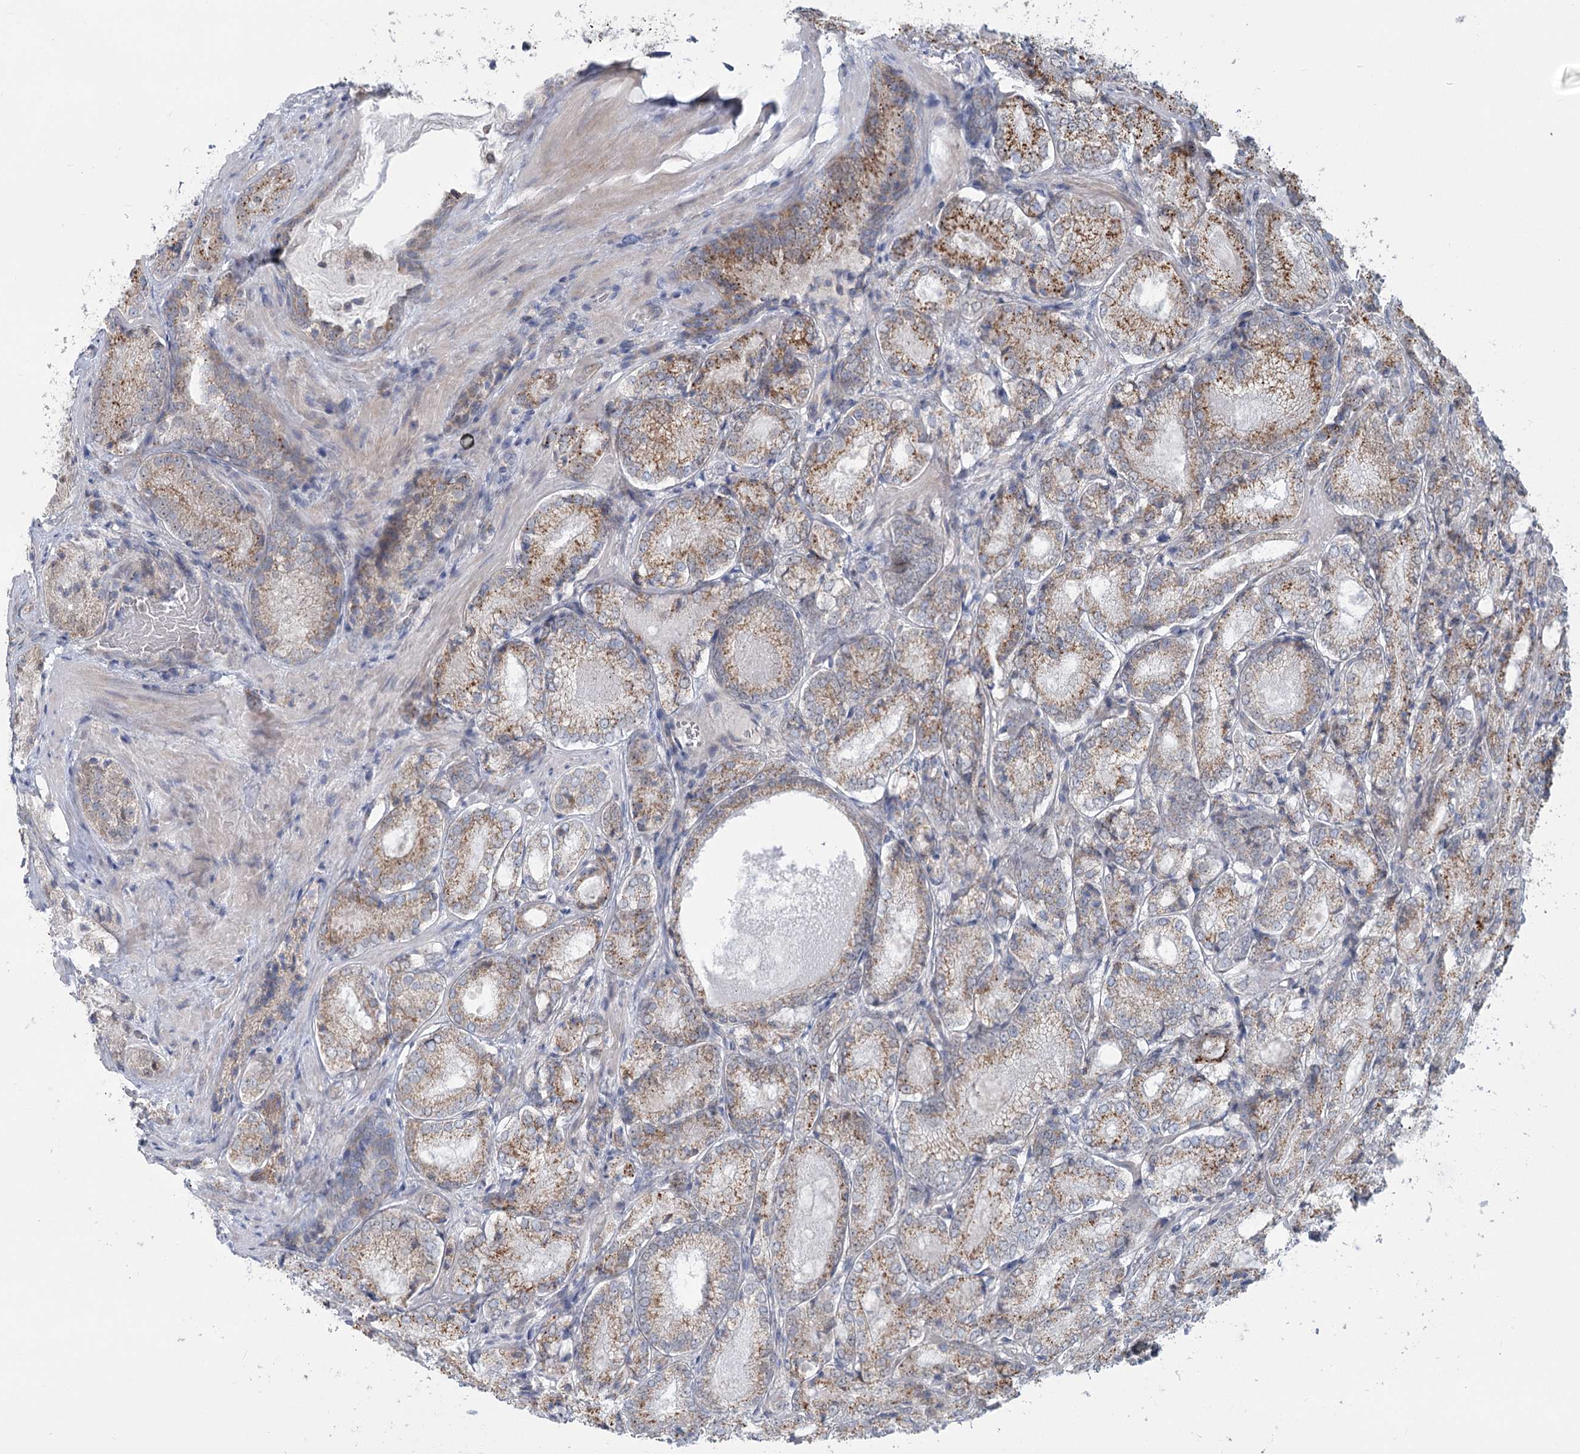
{"staining": {"intensity": "moderate", "quantity": ">75%", "location": "cytoplasmic/membranous"}, "tissue": "prostate cancer", "cell_type": "Tumor cells", "image_type": "cancer", "snomed": [{"axis": "morphology", "description": "Adenocarcinoma, Low grade"}, {"axis": "topography", "description": "Prostate"}], "caption": "An IHC histopathology image of neoplastic tissue is shown. Protein staining in brown shows moderate cytoplasmic/membranous positivity in prostate low-grade adenocarcinoma within tumor cells.", "gene": "MTG1", "patient": {"sex": "male", "age": 74}}